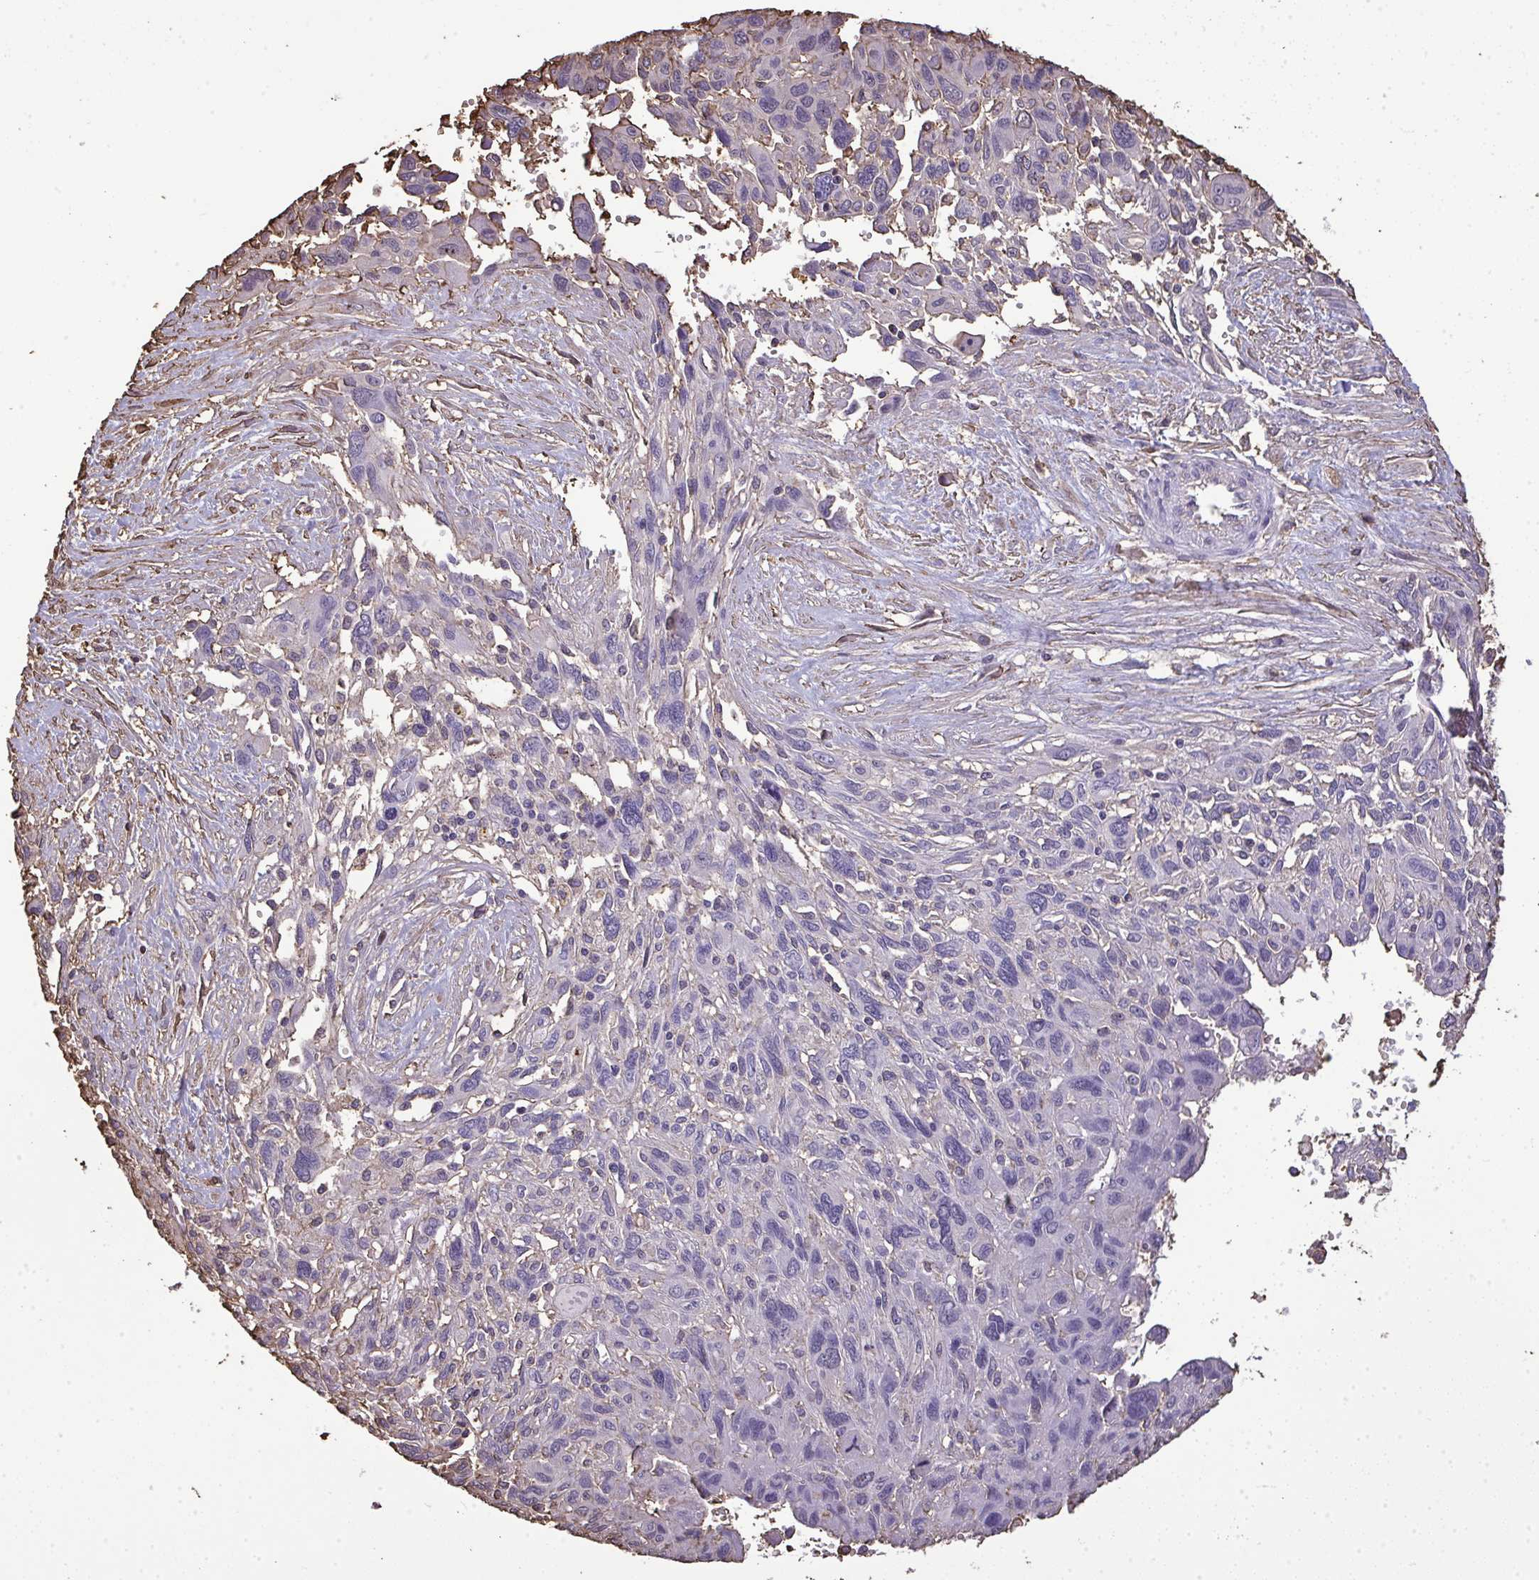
{"staining": {"intensity": "negative", "quantity": "none", "location": "none"}, "tissue": "pancreatic cancer", "cell_type": "Tumor cells", "image_type": "cancer", "snomed": [{"axis": "morphology", "description": "Adenocarcinoma, NOS"}, {"axis": "topography", "description": "Pancreas"}], "caption": "Immunohistochemical staining of human adenocarcinoma (pancreatic) shows no significant staining in tumor cells.", "gene": "ANXA5", "patient": {"sex": "female", "age": 47}}